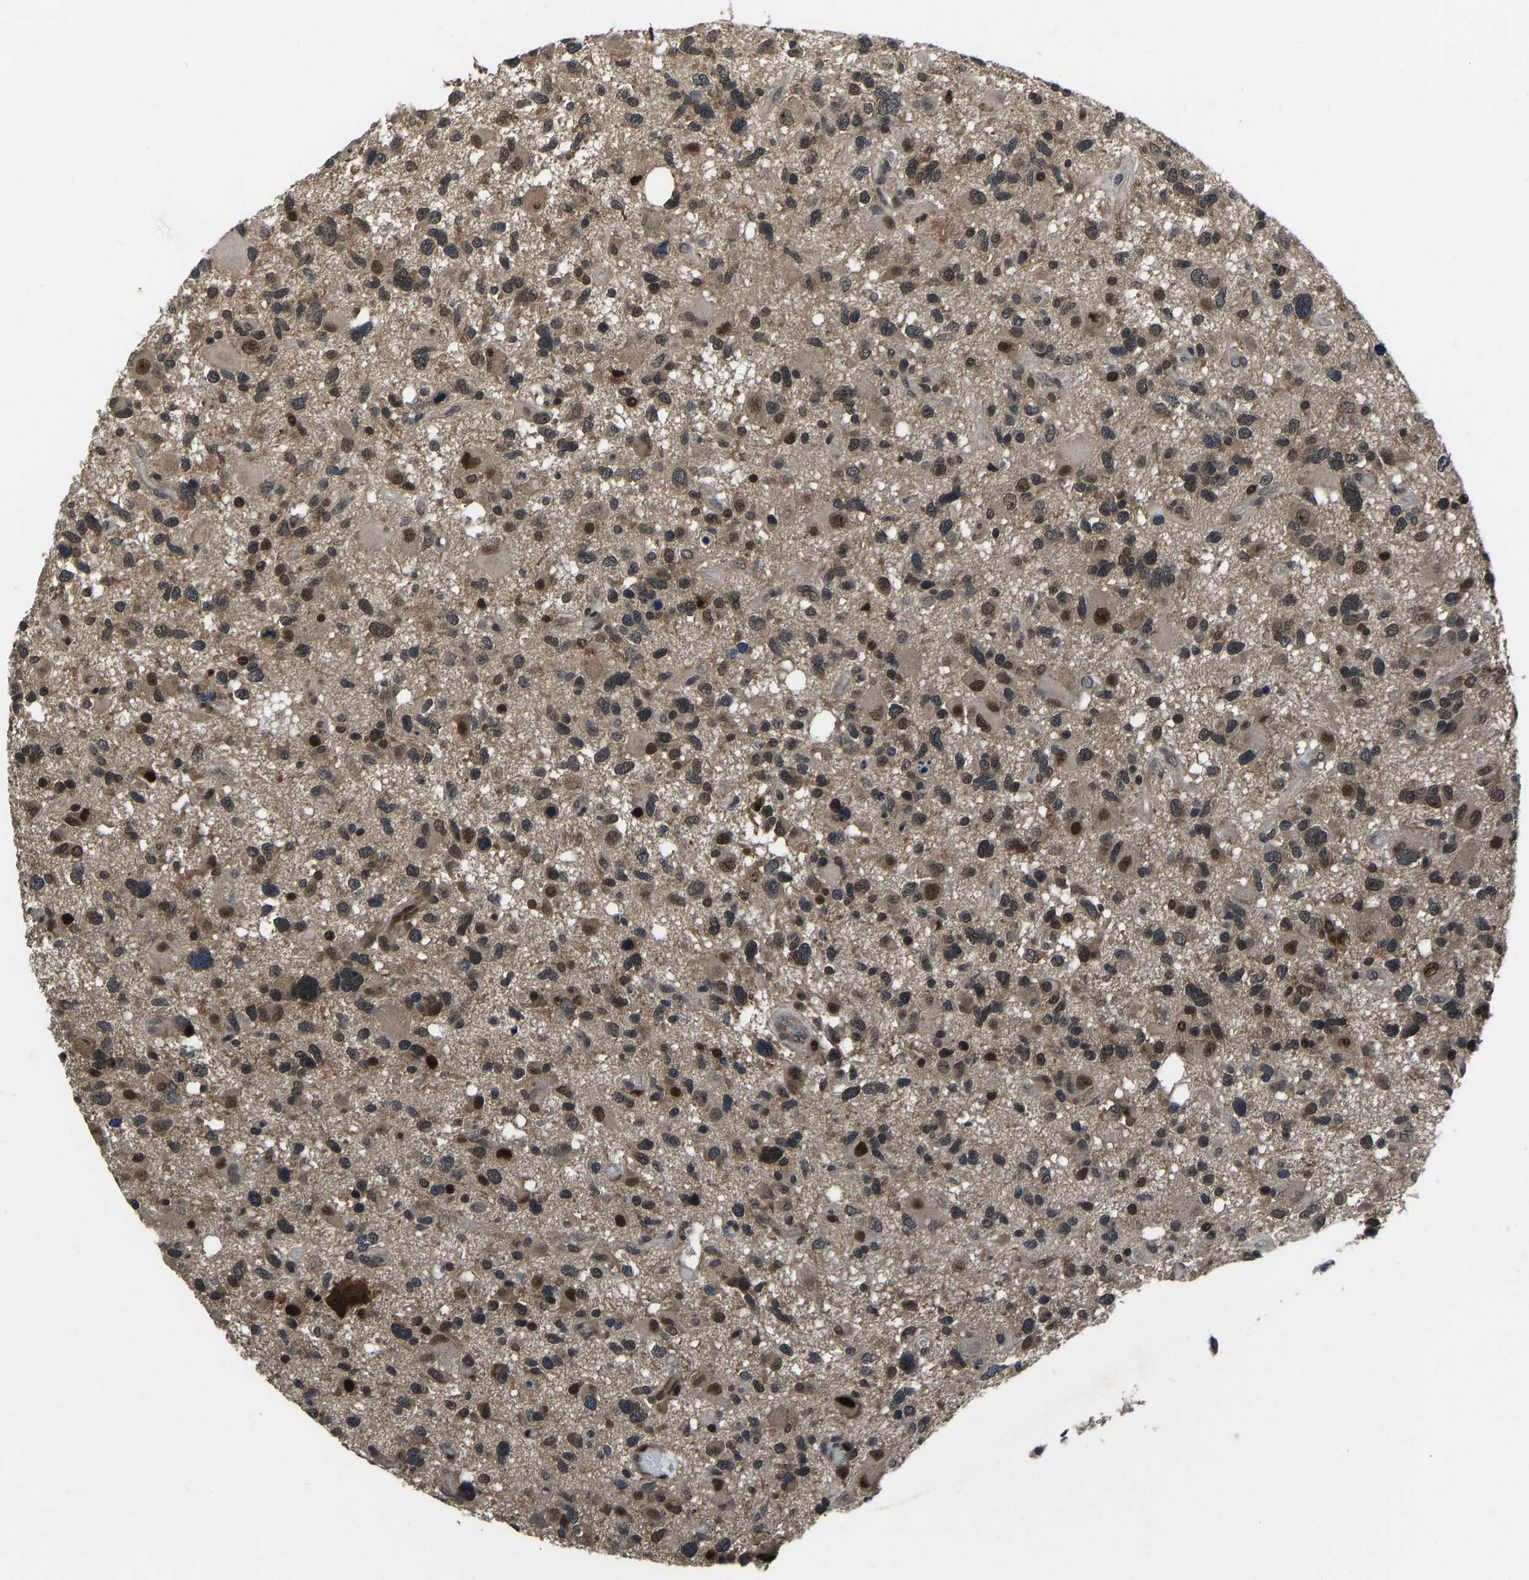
{"staining": {"intensity": "strong", "quantity": "25%-75%", "location": "nuclear"}, "tissue": "glioma", "cell_type": "Tumor cells", "image_type": "cancer", "snomed": [{"axis": "morphology", "description": "Glioma, malignant, High grade"}, {"axis": "topography", "description": "Brain"}], "caption": "Glioma stained for a protein displays strong nuclear positivity in tumor cells. The staining is performed using DAB brown chromogen to label protein expression. The nuclei are counter-stained blue using hematoxylin.", "gene": "RLIM", "patient": {"sex": "male", "age": 33}}